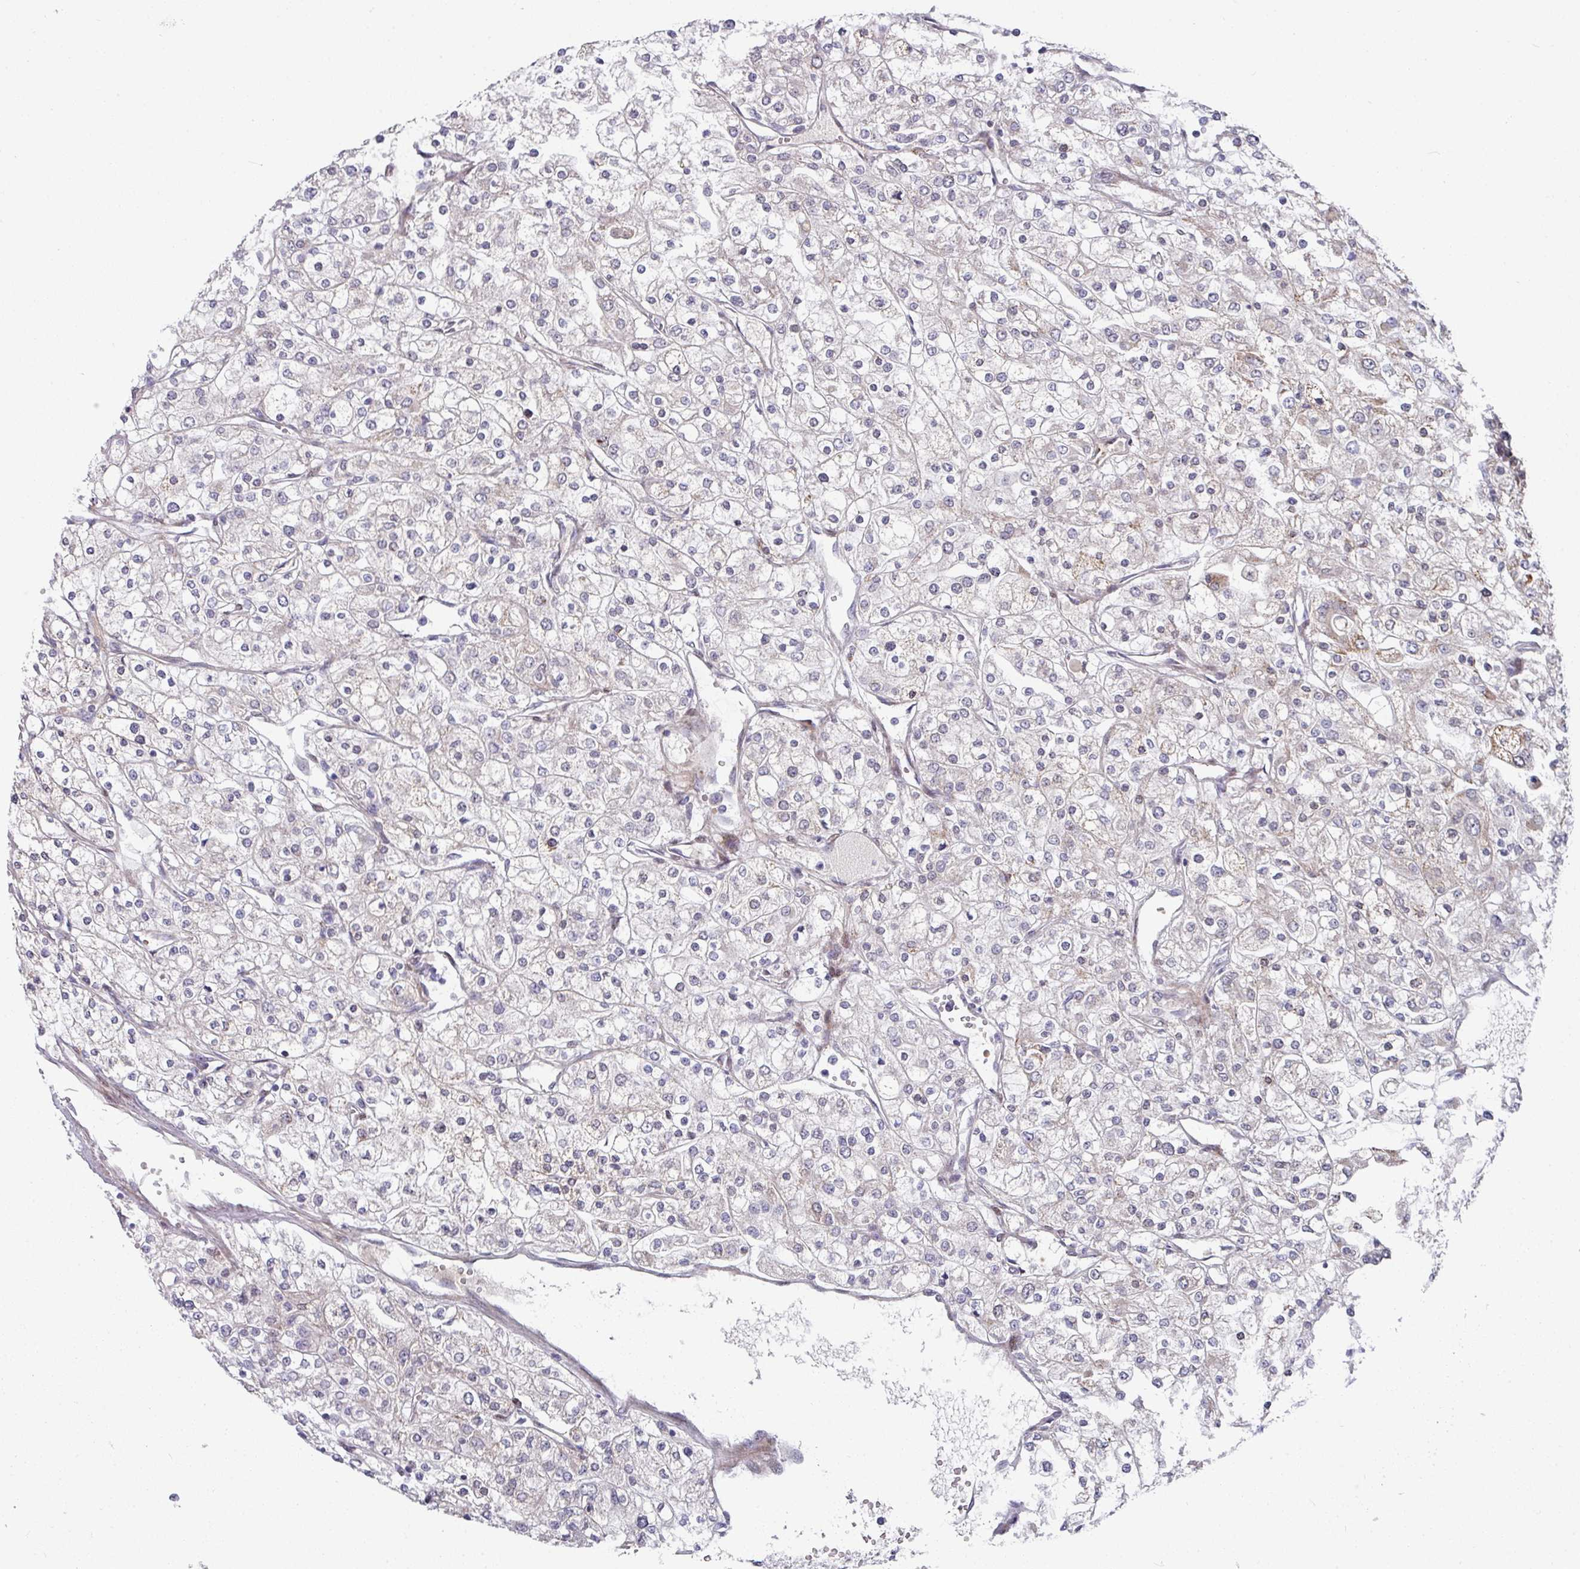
{"staining": {"intensity": "negative", "quantity": "none", "location": "none"}, "tissue": "renal cancer", "cell_type": "Tumor cells", "image_type": "cancer", "snomed": [{"axis": "morphology", "description": "Adenocarcinoma, NOS"}, {"axis": "topography", "description": "Kidney"}], "caption": "The photomicrograph shows no significant staining in tumor cells of renal adenocarcinoma.", "gene": "CBX7", "patient": {"sex": "male", "age": 80}}